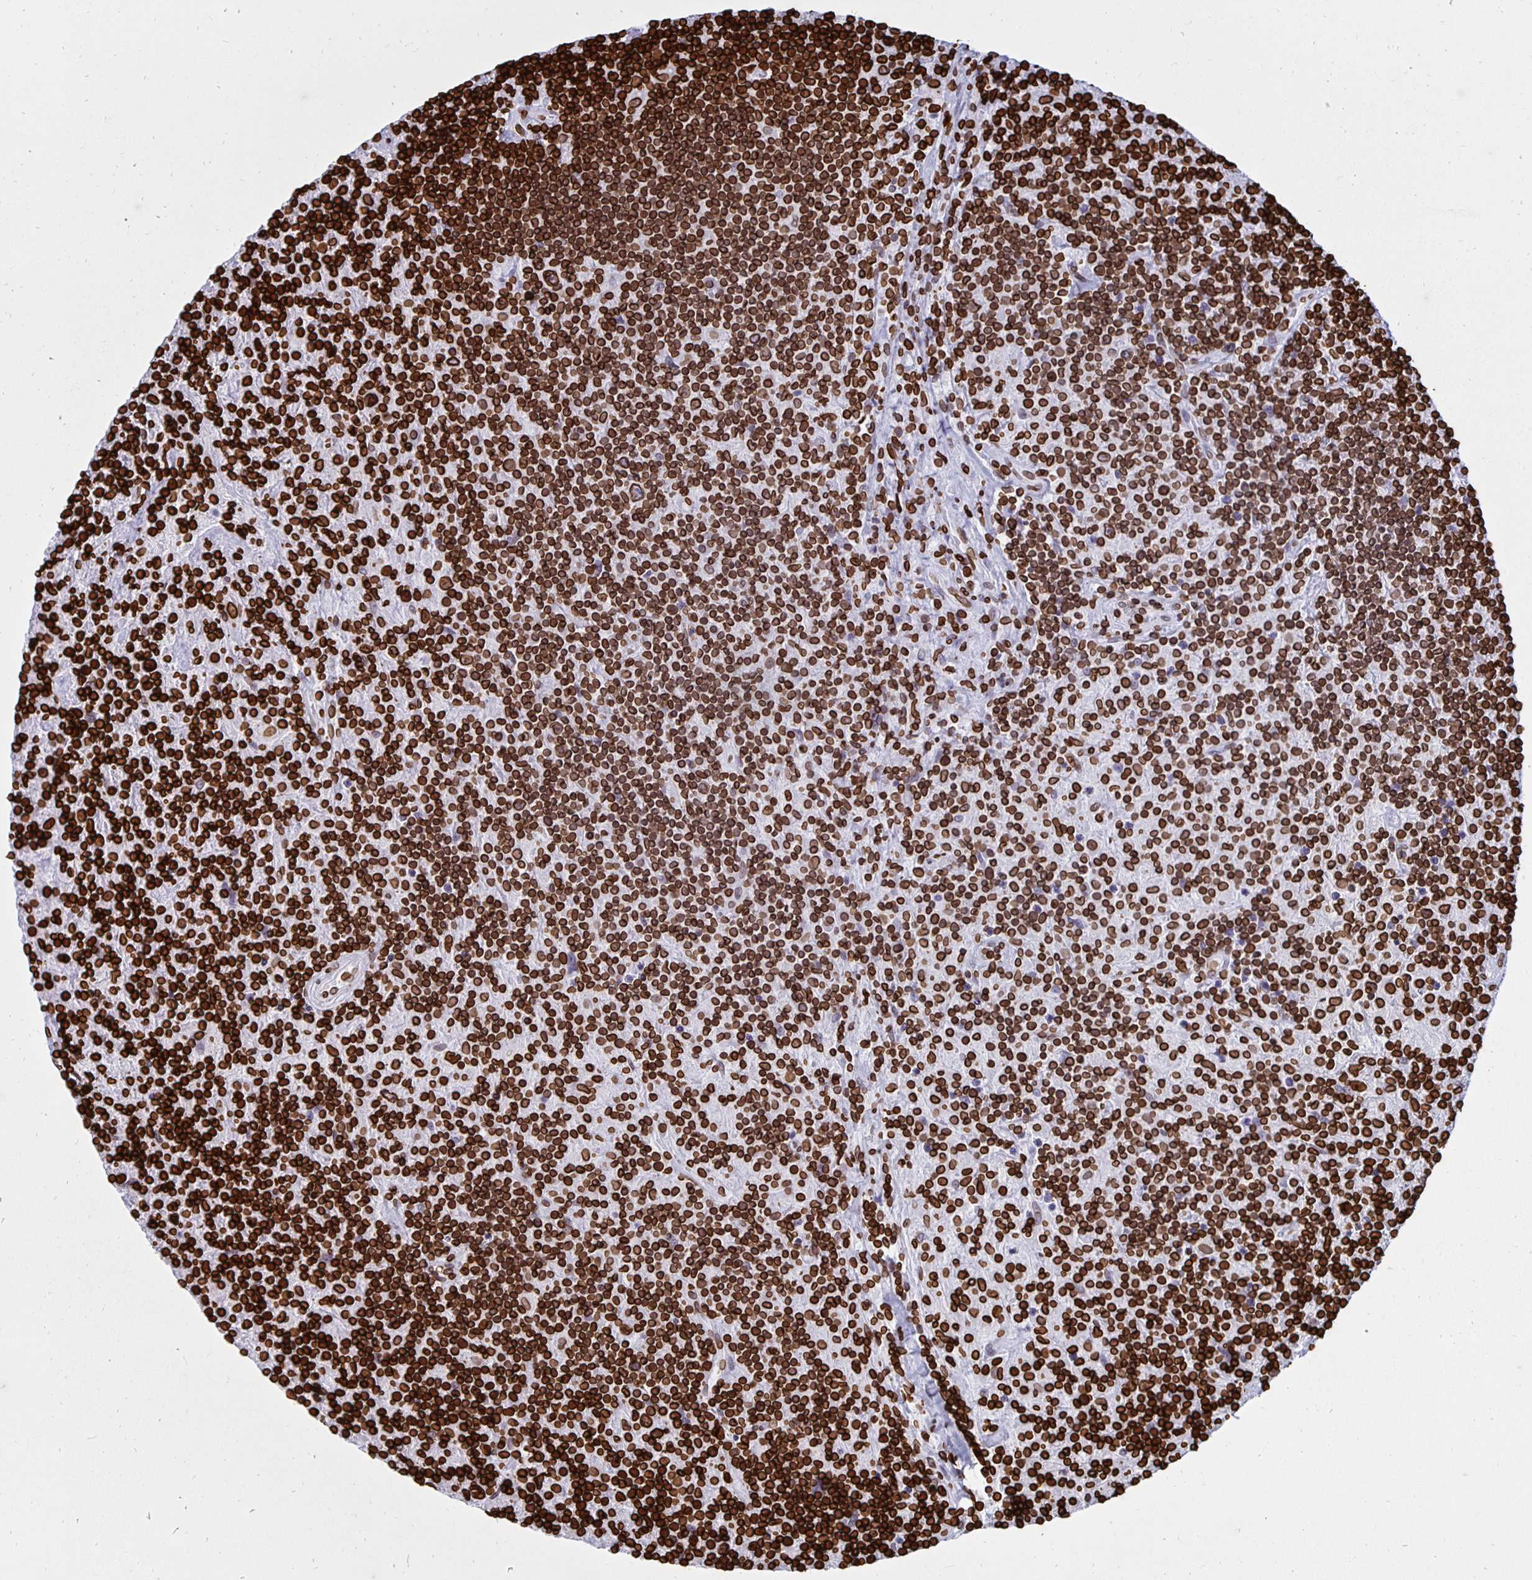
{"staining": {"intensity": "moderate", "quantity": "25%-75%", "location": "cytoplasmic/membranous,nuclear"}, "tissue": "lymphoma", "cell_type": "Tumor cells", "image_type": "cancer", "snomed": [{"axis": "morphology", "description": "Hodgkin's disease, NOS"}, {"axis": "topography", "description": "Lymph node"}], "caption": "Immunohistochemical staining of human Hodgkin's disease exhibits medium levels of moderate cytoplasmic/membranous and nuclear expression in approximately 25%-75% of tumor cells.", "gene": "LMNB1", "patient": {"sex": "male", "age": 70}}